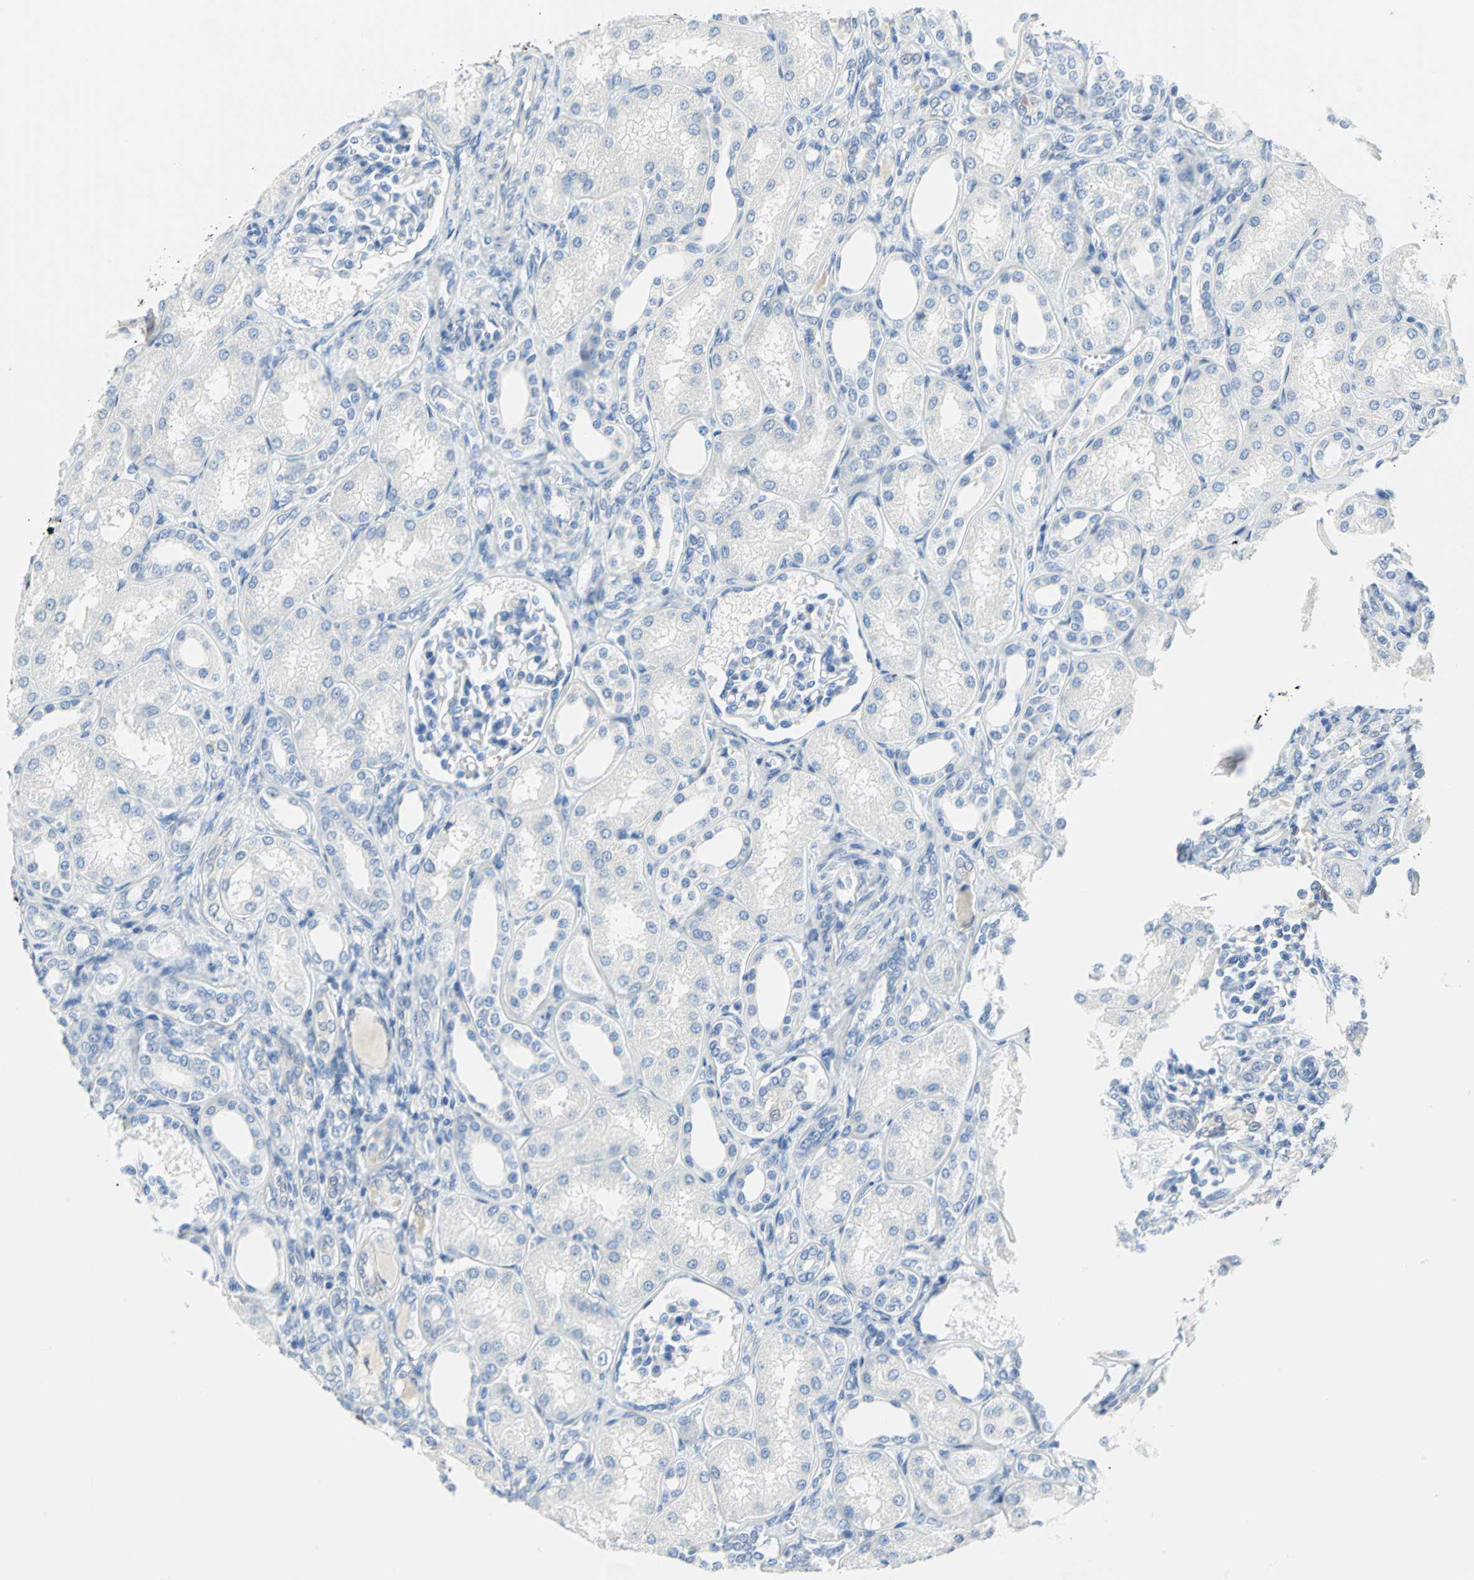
{"staining": {"intensity": "negative", "quantity": "none", "location": "none"}, "tissue": "kidney", "cell_type": "Cells in glomeruli", "image_type": "normal", "snomed": [{"axis": "morphology", "description": "Normal tissue, NOS"}, {"axis": "topography", "description": "Kidney"}], "caption": "Immunohistochemistry (IHC) photomicrograph of unremarkable kidney stained for a protein (brown), which reveals no expression in cells in glomeruli.", "gene": "SFN", "patient": {"sex": "male", "age": 7}}